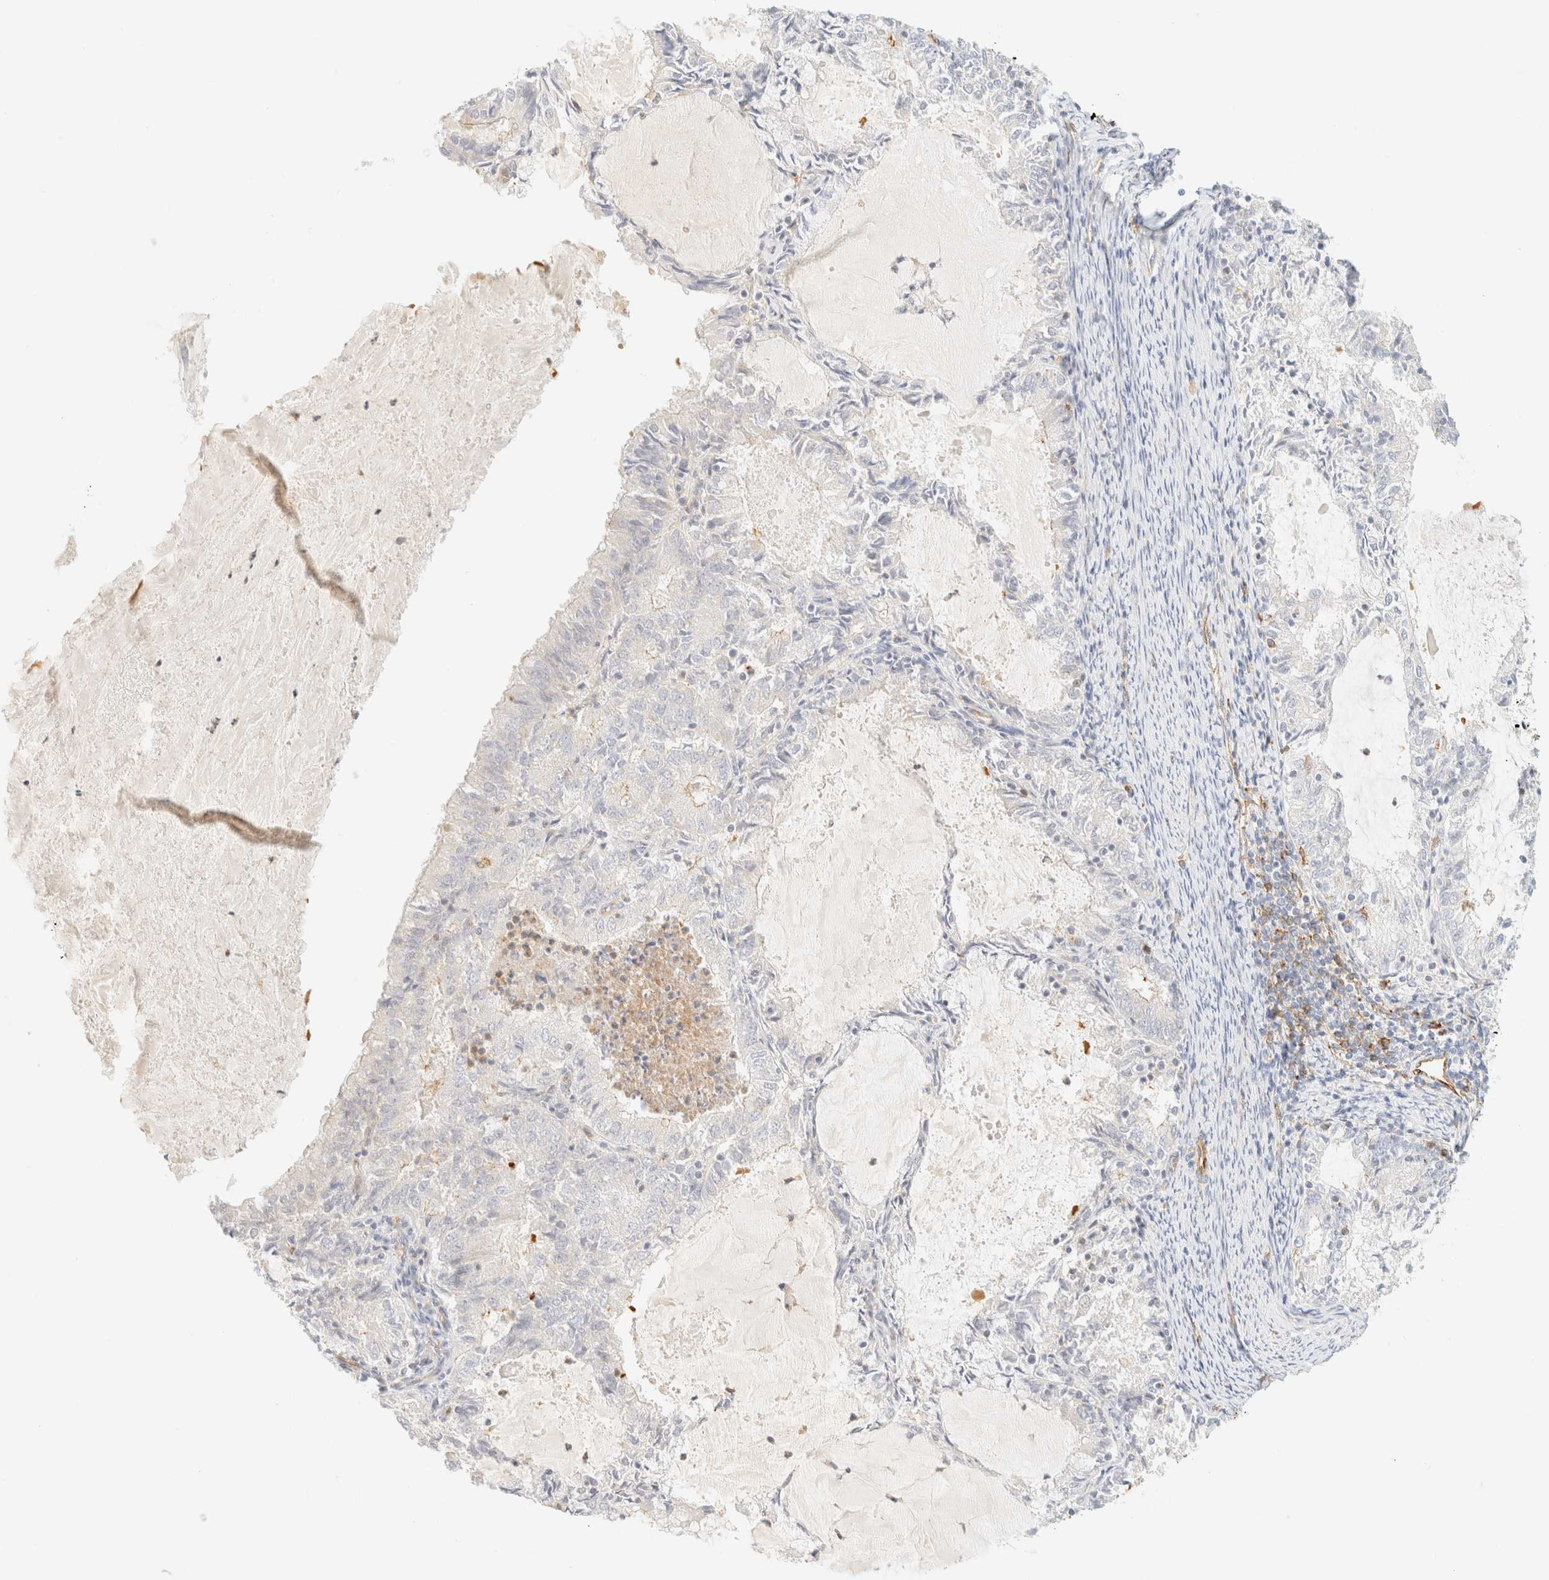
{"staining": {"intensity": "negative", "quantity": "none", "location": "none"}, "tissue": "endometrial cancer", "cell_type": "Tumor cells", "image_type": "cancer", "snomed": [{"axis": "morphology", "description": "Adenocarcinoma, NOS"}, {"axis": "topography", "description": "Endometrium"}], "caption": "This is a histopathology image of immunohistochemistry (IHC) staining of endometrial cancer (adenocarcinoma), which shows no staining in tumor cells.", "gene": "OTOP2", "patient": {"sex": "female", "age": 57}}